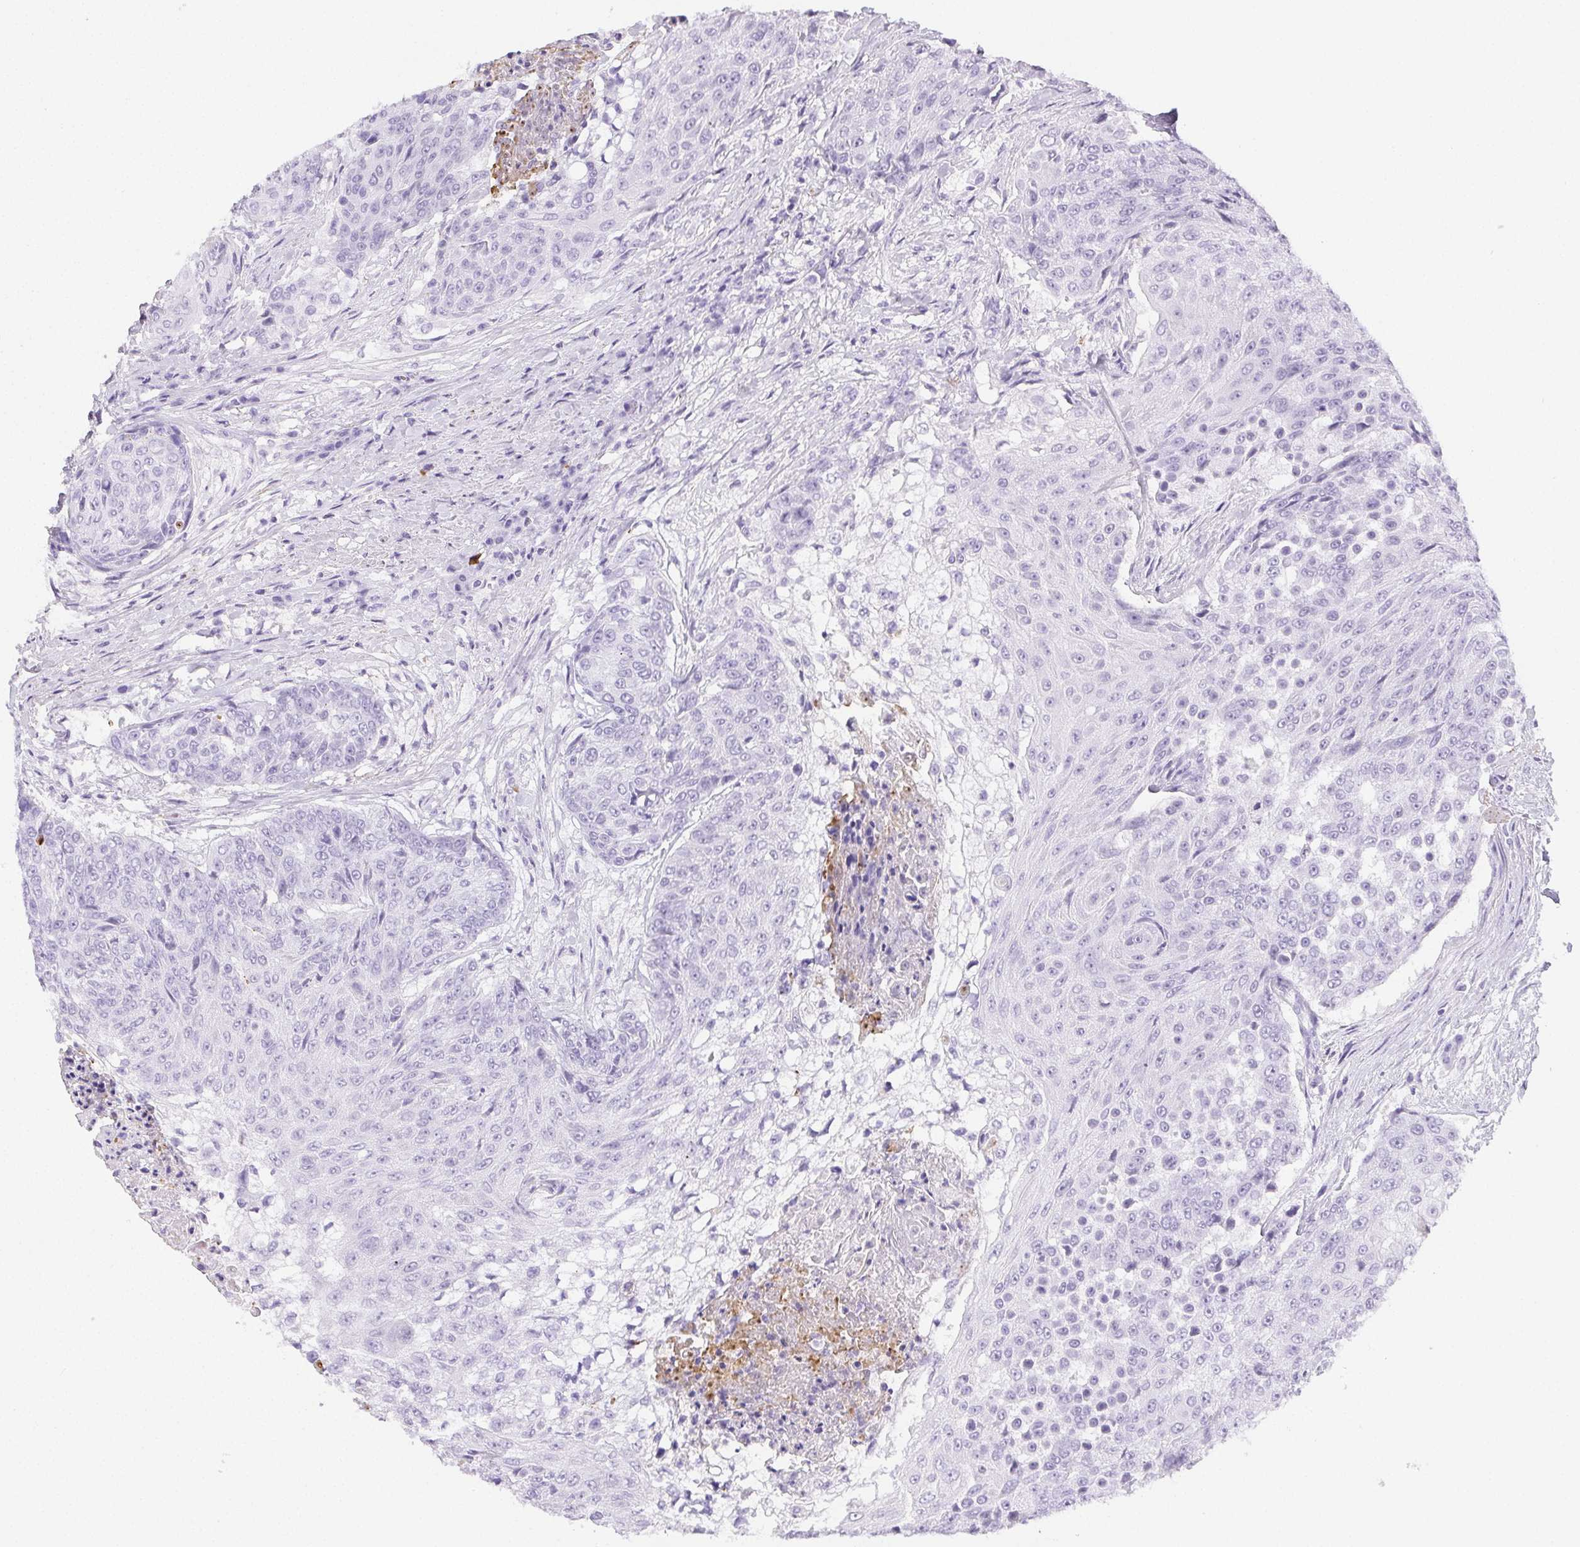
{"staining": {"intensity": "negative", "quantity": "none", "location": "none"}, "tissue": "urothelial cancer", "cell_type": "Tumor cells", "image_type": "cancer", "snomed": [{"axis": "morphology", "description": "Urothelial carcinoma, High grade"}, {"axis": "topography", "description": "Urinary bladder"}], "caption": "Immunohistochemistry of high-grade urothelial carcinoma reveals no expression in tumor cells. The staining was performed using DAB to visualize the protein expression in brown, while the nuclei were stained in blue with hematoxylin (Magnification: 20x).", "gene": "VTN", "patient": {"sex": "female", "age": 63}}